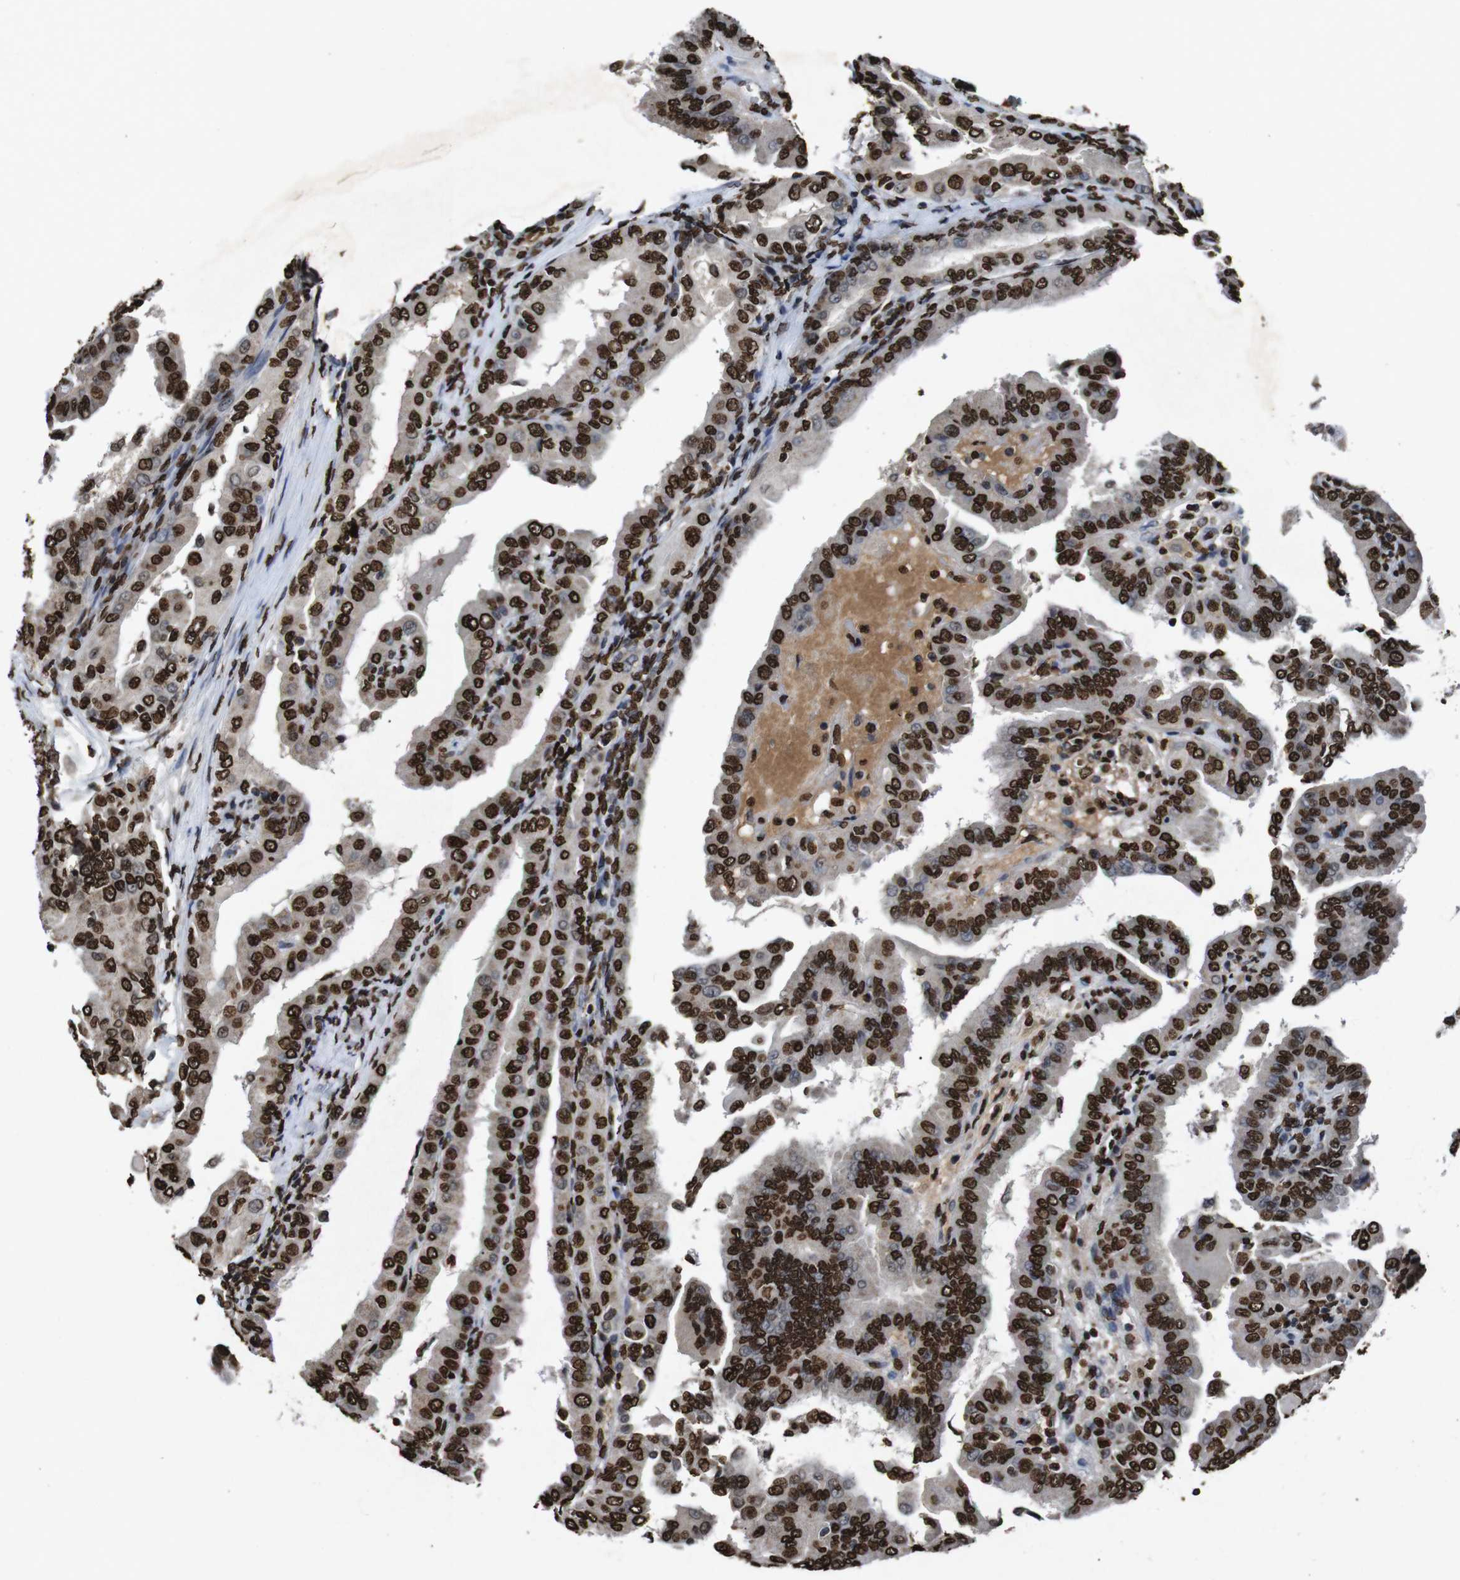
{"staining": {"intensity": "strong", "quantity": ">75%", "location": "nuclear"}, "tissue": "thyroid cancer", "cell_type": "Tumor cells", "image_type": "cancer", "snomed": [{"axis": "morphology", "description": "Papillary adenocarcinoma, NOS"}, {"axis": "topography", "description": "Thyroid gland"}], "caption": "Human thyroid cancer (papillary adenocarcinoma) stained with a protein marker reveals strong staining in tumor cells.", "gene": "MDM2", "patient": {"sex": "male", "age": 33}}